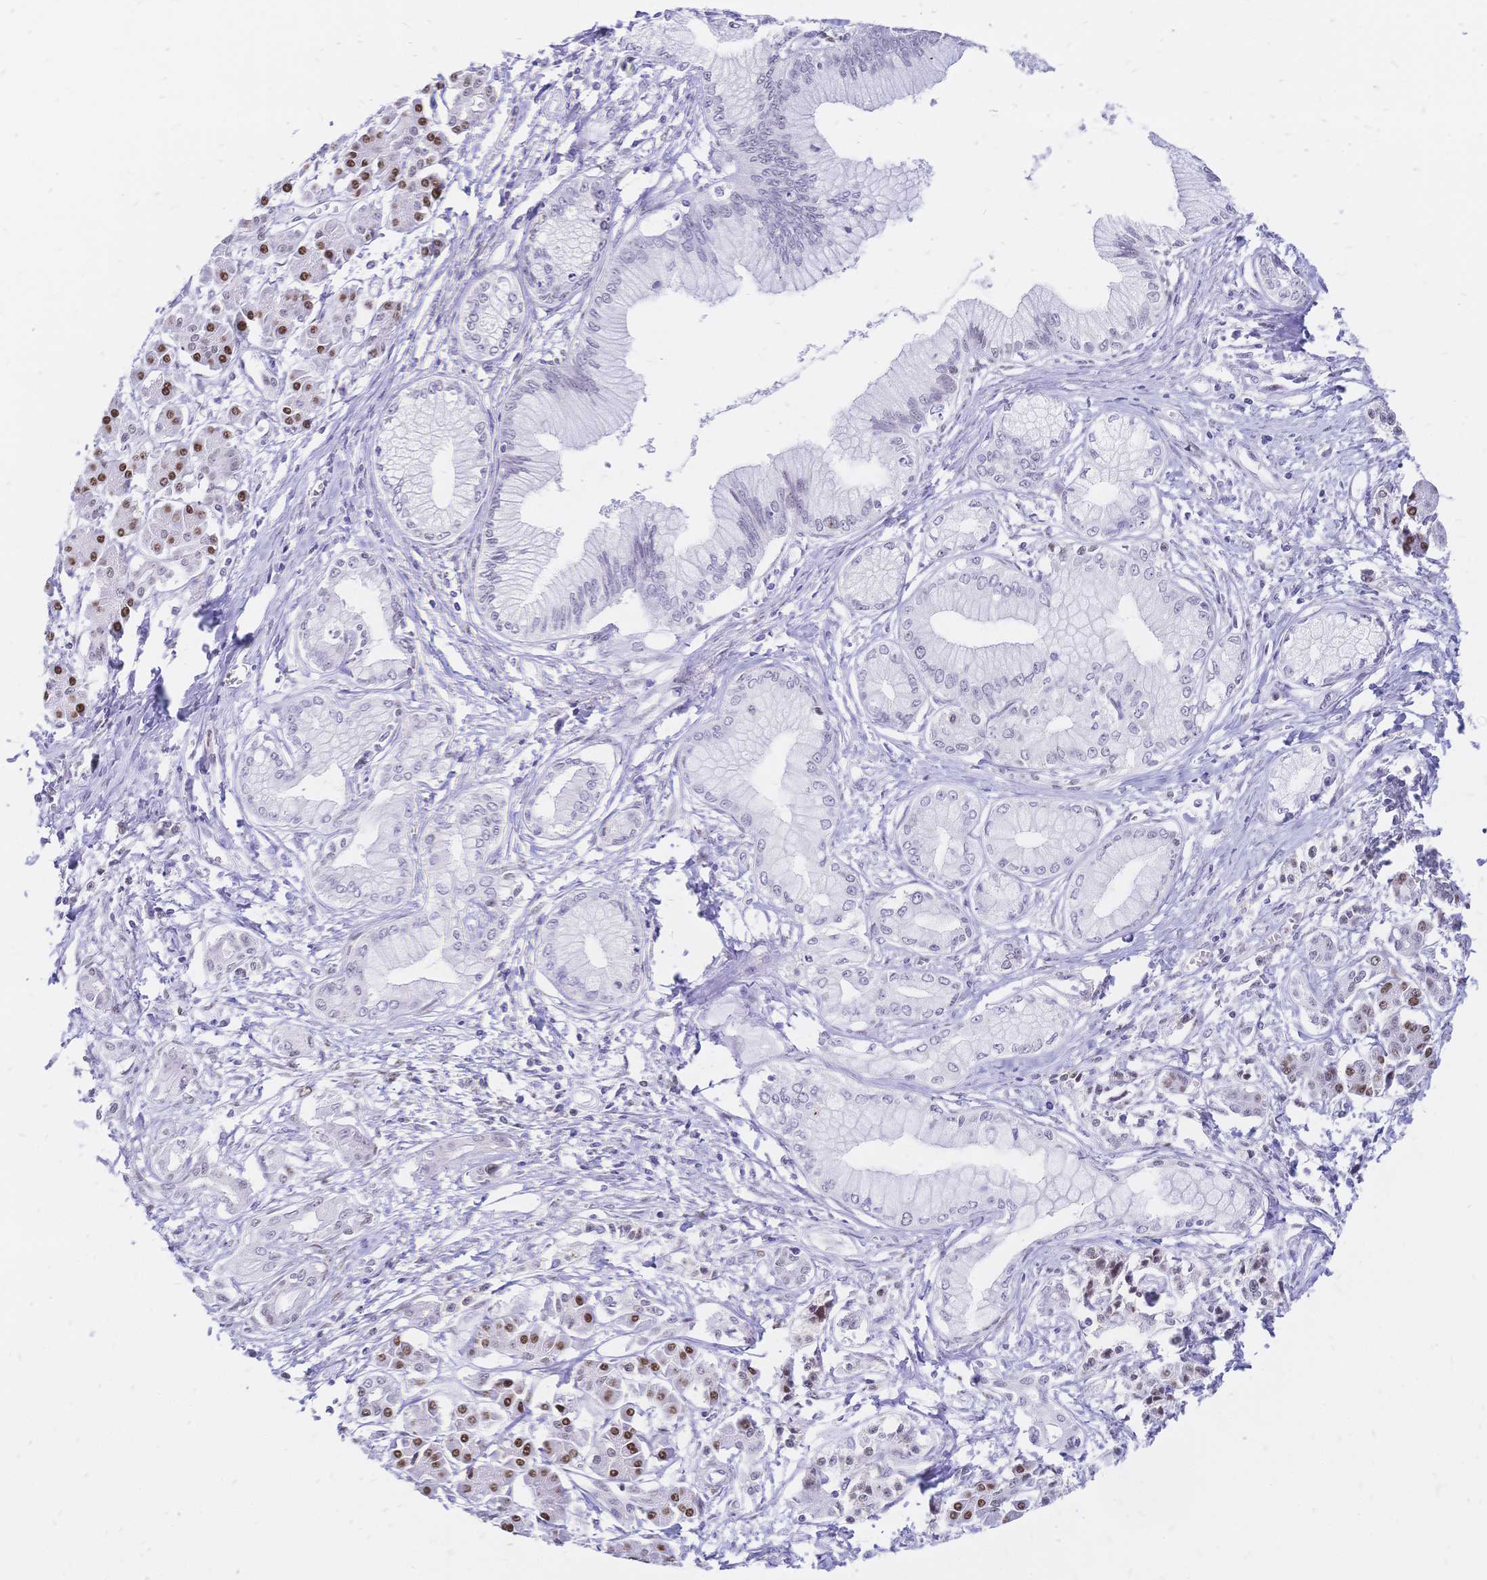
{"staining": {"intensity": "negative", "quantity": "none", "location": "none"}, "tissue": "pancreatic cancer", "cell_type": "Tumor cells", "image_type": "cancer", "snomed": [{"axis": "morphology", "description": "Adenocarcinoma, NOS"}, {"axis": "topography", "description": "Pancreas"}], "caption": "Pancreatic adenocarcinoma was stained to show a protein in brown. There is no significant positivity in tumor cells.", "gene": "NFIC", "patient": {"sex": "female", "age": 68}}